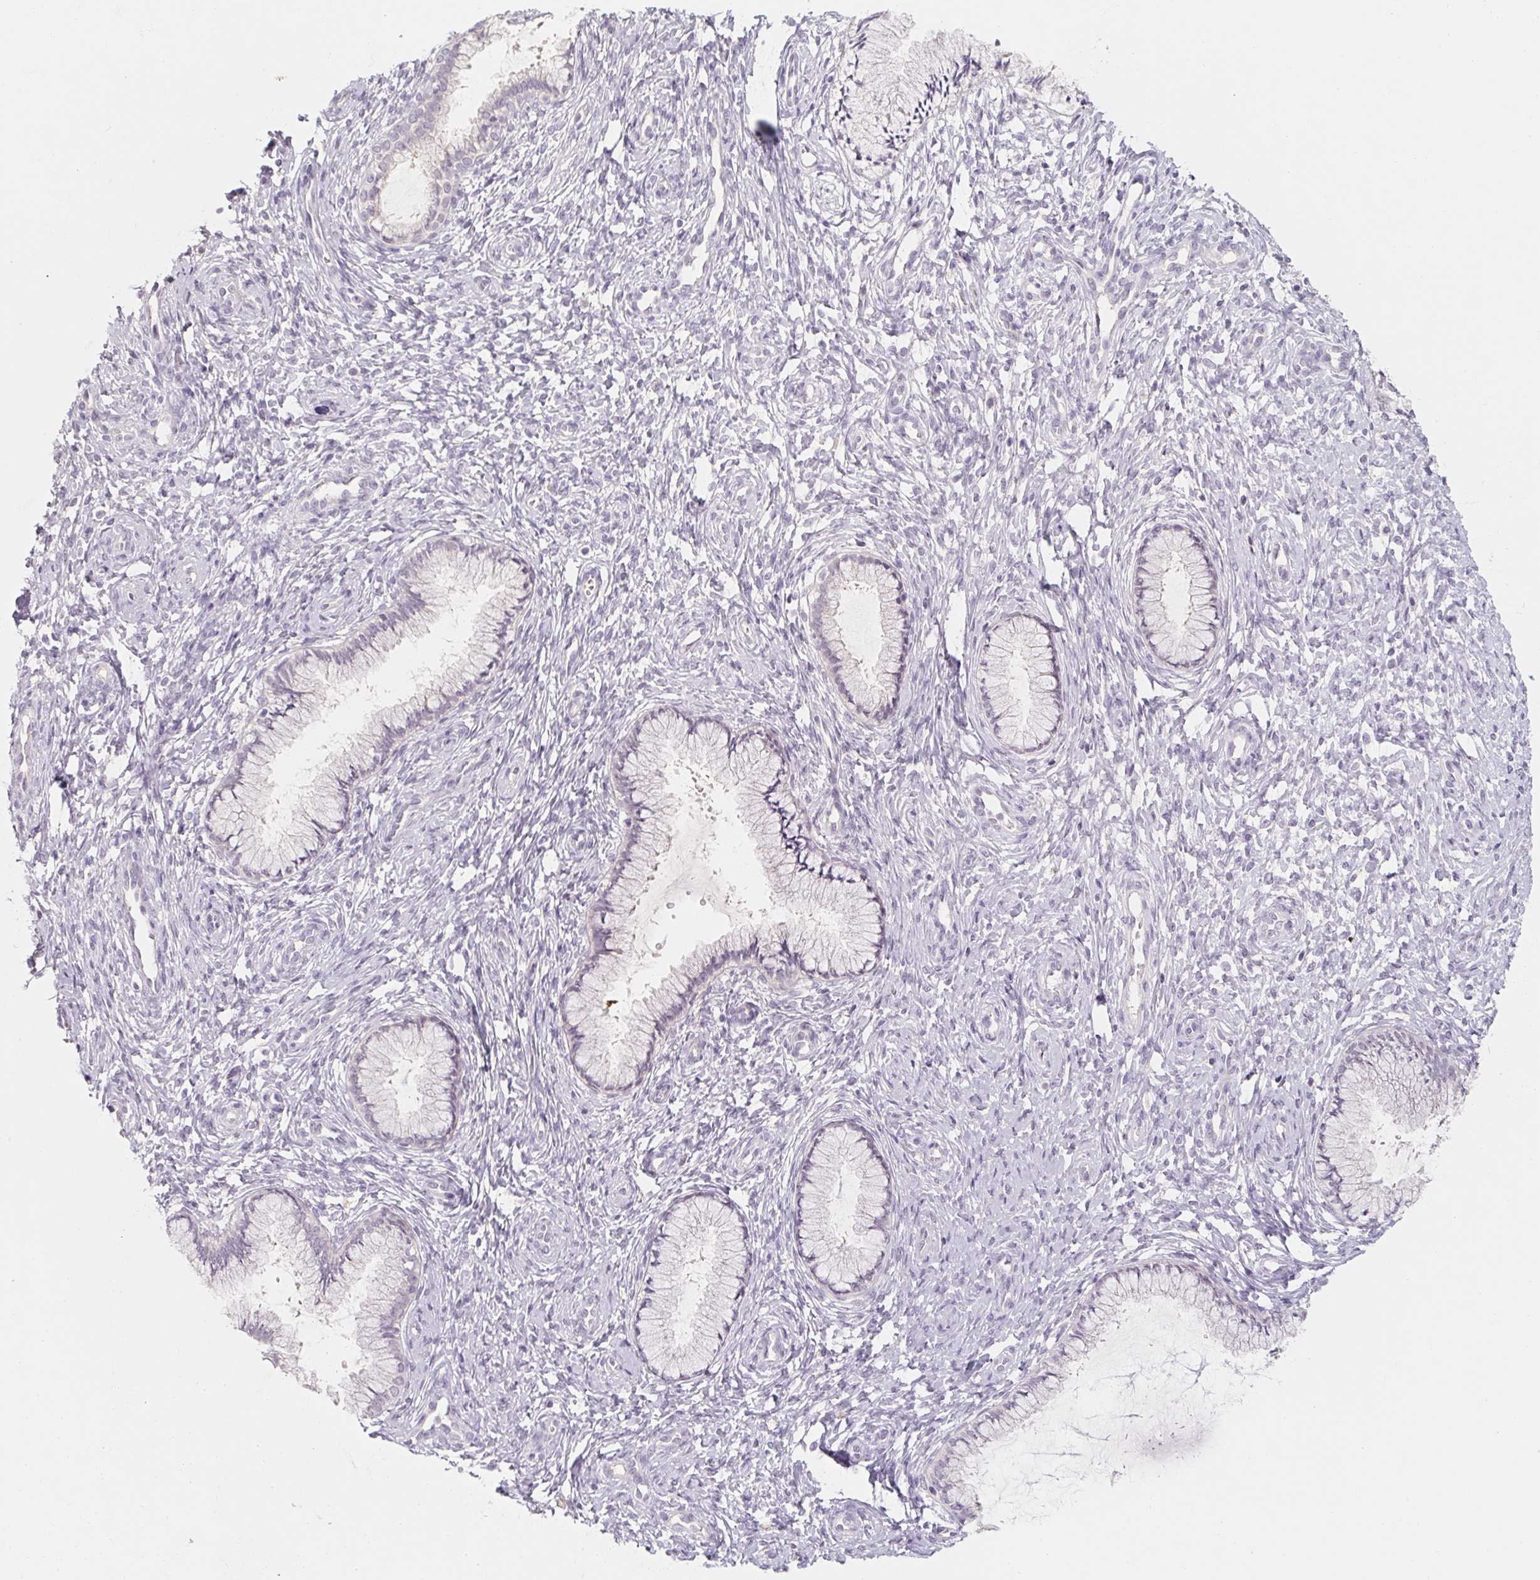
{"staining": {"intensity": "negative", "quantity": "none", "location": "none"}, "tissue": "cervix", "cell_type": "Glandular cells", "image_type": "normal", "snomed": [{"axis": "morphology", "description": "Normal tissue, NOS"}, {"axis": "topography", "description": "Cervix"}], "caption": "The histopathology image reveals no significant expression in glandular cells of cervix. The staining is performed using DAB (3,3'-diaminobenzidine) brown chromogen with nuclei counter-stained in using hematoxylin.", "gene": "CAPZA3", "patient": {"sex": "female", "age": 37}}